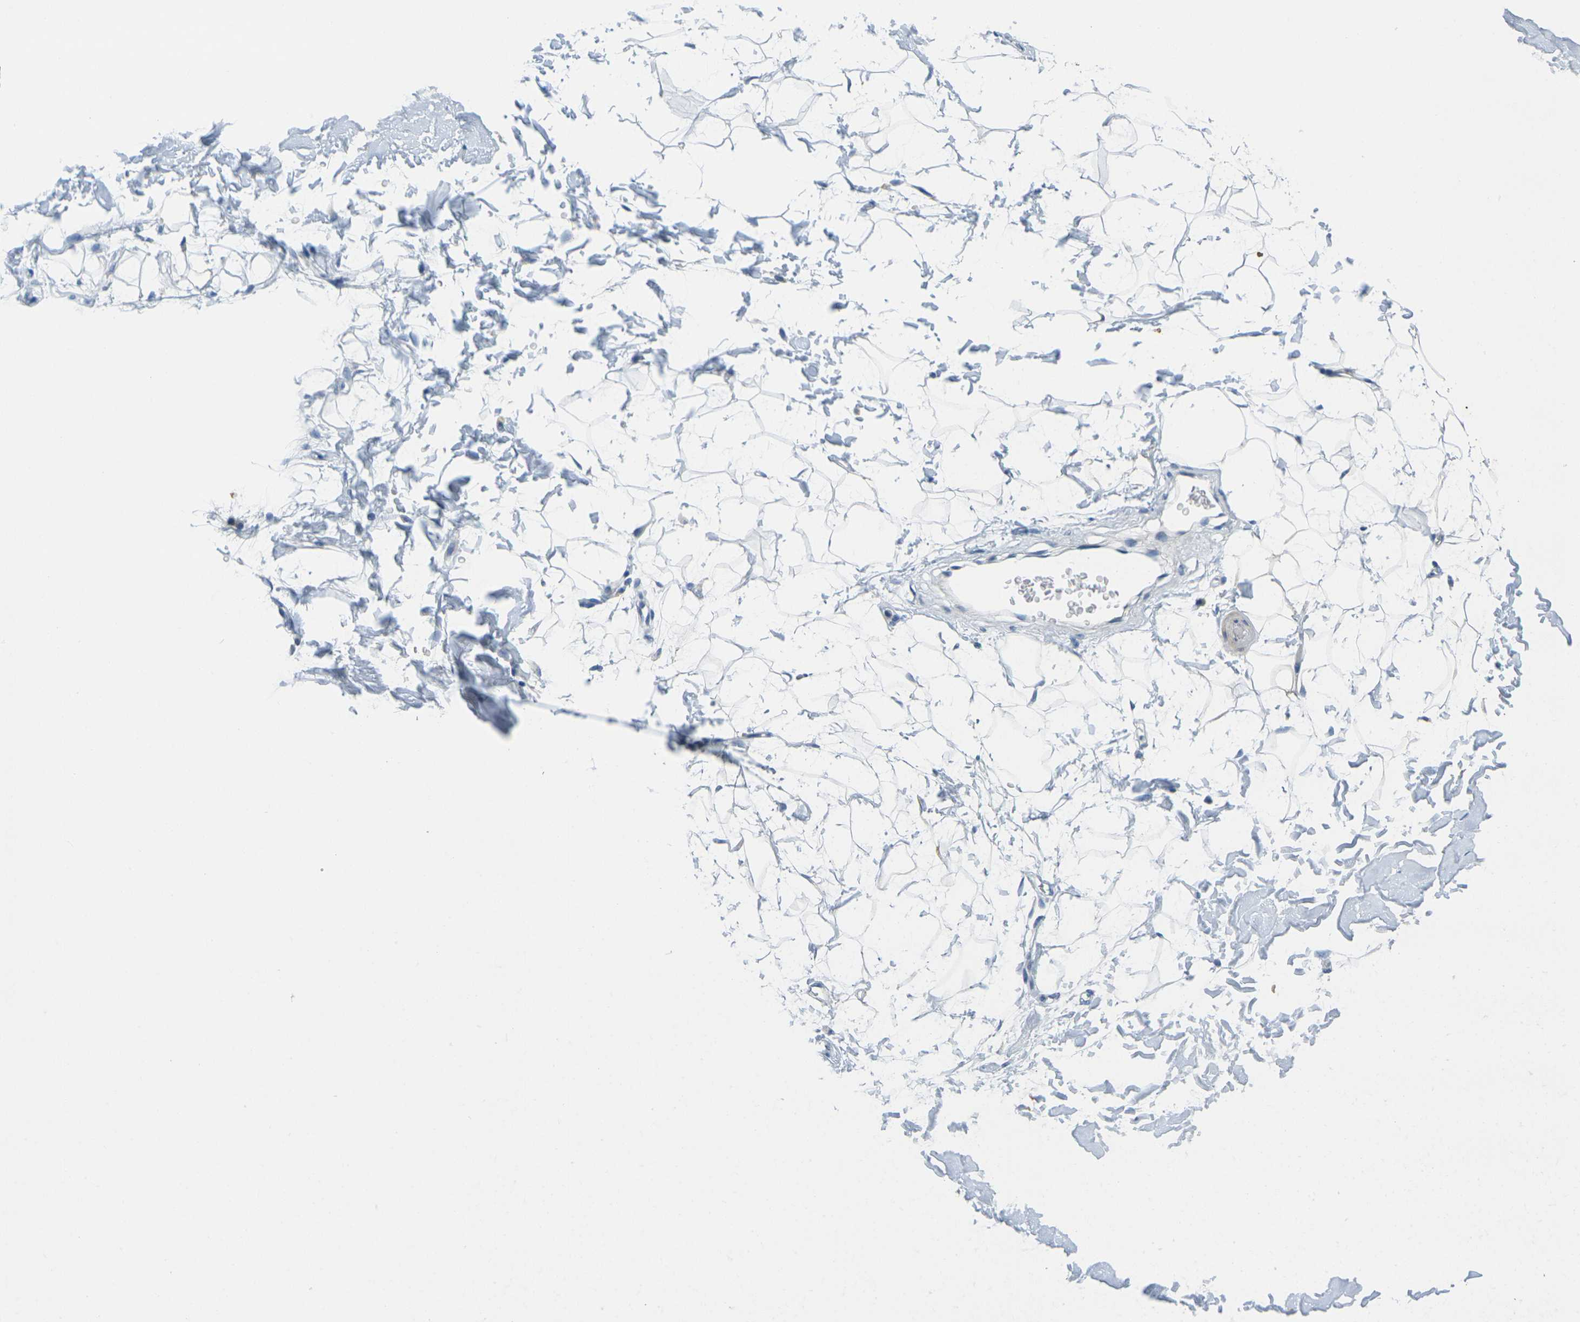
{"staining": {"intensity": "negative", "quantity": "none", "location": "none"}, "tissue": "adipose tissue", "cell_type": "Adipocytes", "image_type": "normal", "snomed": [{"axis": "morphology", "description": "Normal tissue, NOS"}, {"axis": "topography", "description": "Soft tissue"}], "caption": "Histopathology image shows no significant protein staining in adipocytes of normal adipose tissue. (DAB (3,3'-diaminobenzidine) immunohistochemistry (IHC) visualized using brightfield microscopy, high magnification).", "gene": "GPR15", "patient": {"sex": "male", "age": 72}}